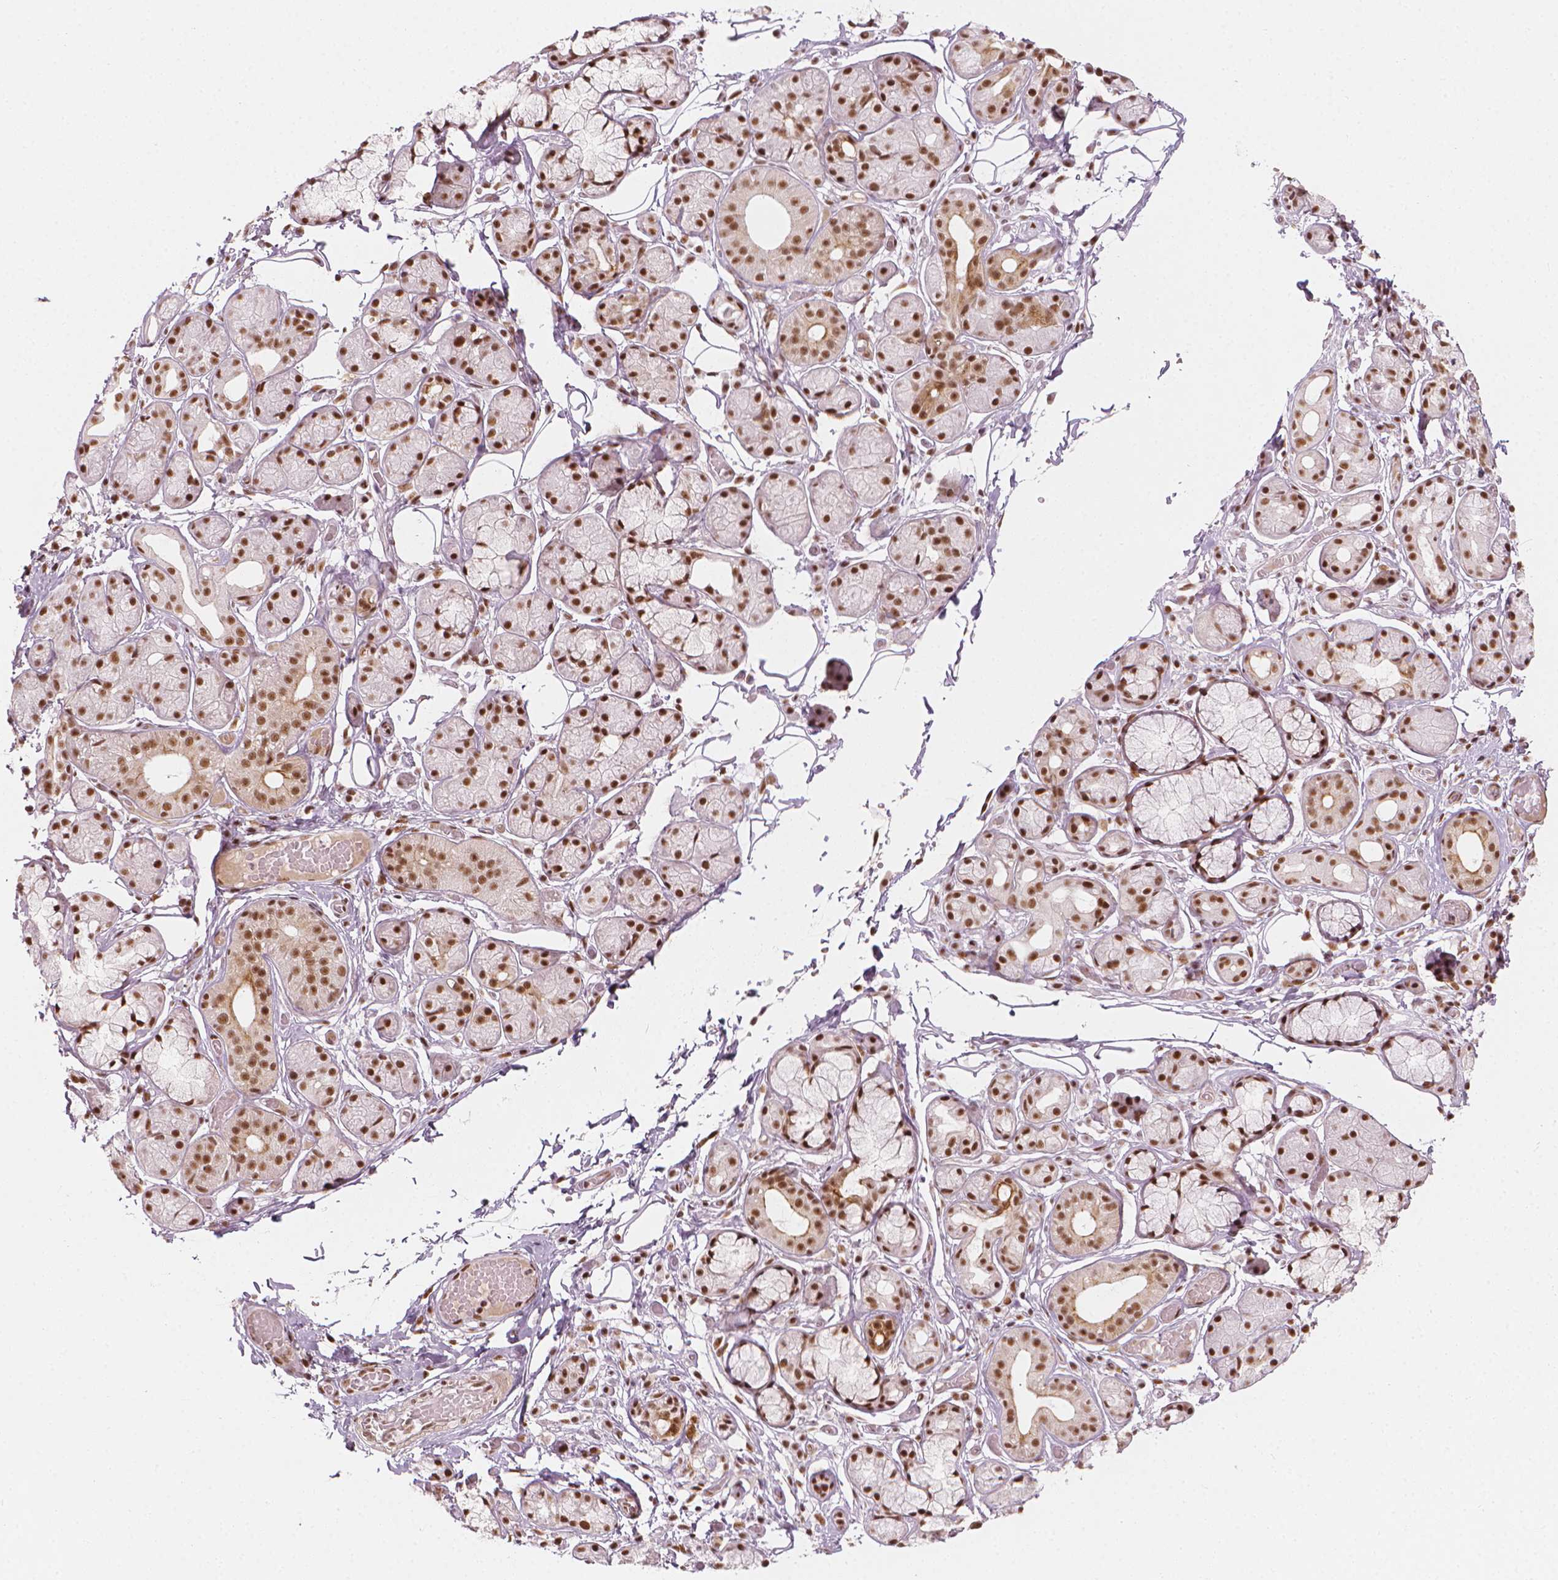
{"staining": {"intensity": "strong", "quantity": ">75%", "location": "nuclear"}, "tissue": "salivary gland", "cell_type": "Glandular cells", "image_type": "normal", "snomed": [{"axis": "morphology", "description": "Normal tissue, NOS"}, {"axis": "topography", "description": "Salivary gland"}, {"axis": "topography", "description": "Peripheral nerve tissue"}], "caption": "This is an image of immunohistochemistry staining of unremarkable salivary gland, which shows strong staining in the nuclear of glandular cells.", "gene": "ELF2", "patient": {"sex": "male", "age": 71}}